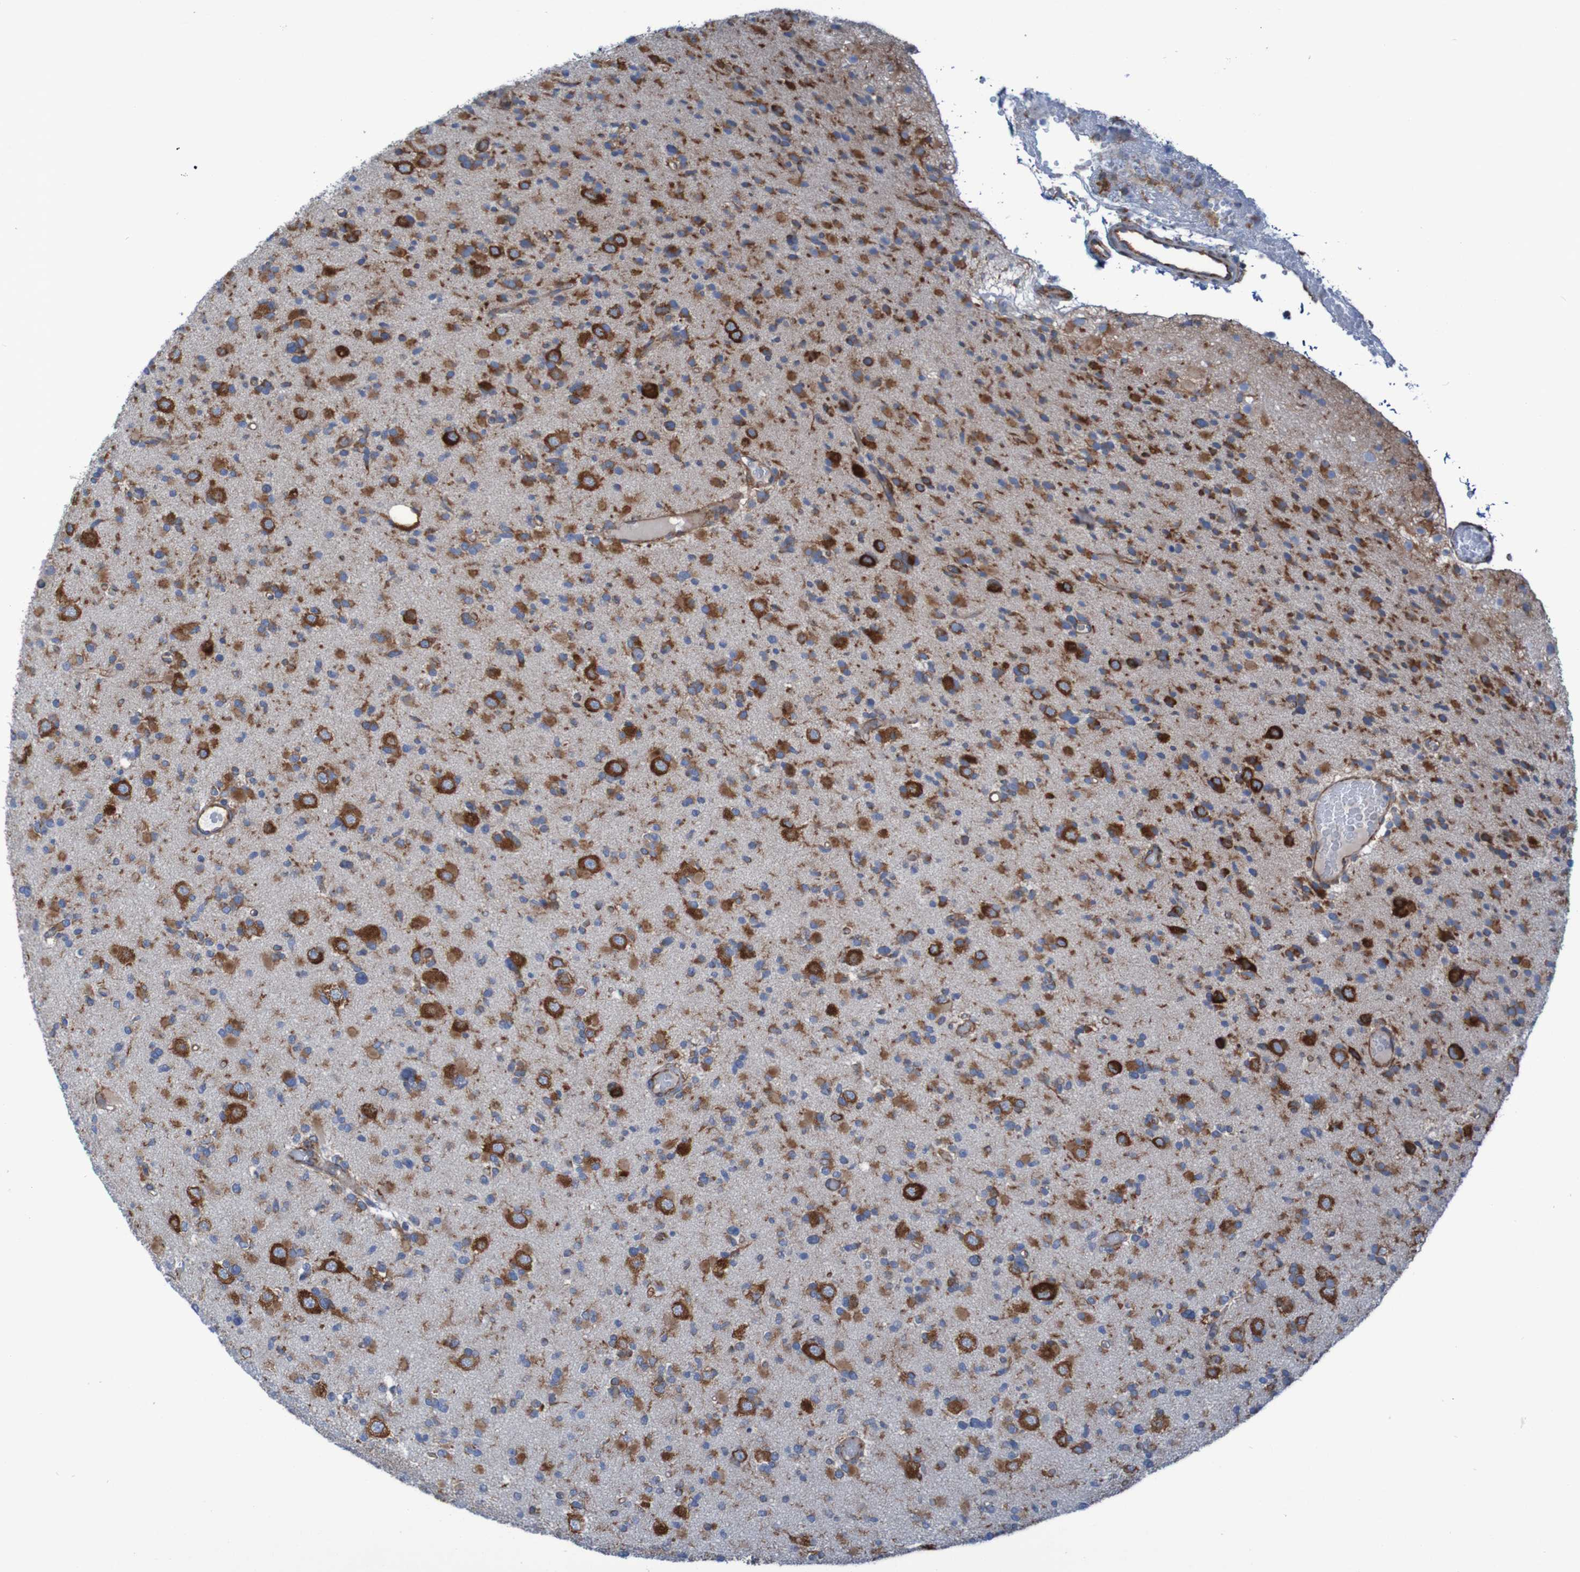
{"staining": {"intensity": "strong", "quantity": "25%-75%", "location": "cytoplasmic/membranous"}, "tissue": "glioma", "cell_type": "Tumor cells", "image_type": "cancer", "snomed": [{"axis": "morphology", "description": "Glioma, malignant, Low grade"}, {"axis": "topography", "description": "Brain"}], "caption": "Human glioma stained with a brown dye shows strong cytoplasmic/membranous positive expression in about 25%-75% of tumor cells.", "gene": "RPL10", "patient": {"sex": "female", "age": 22}}